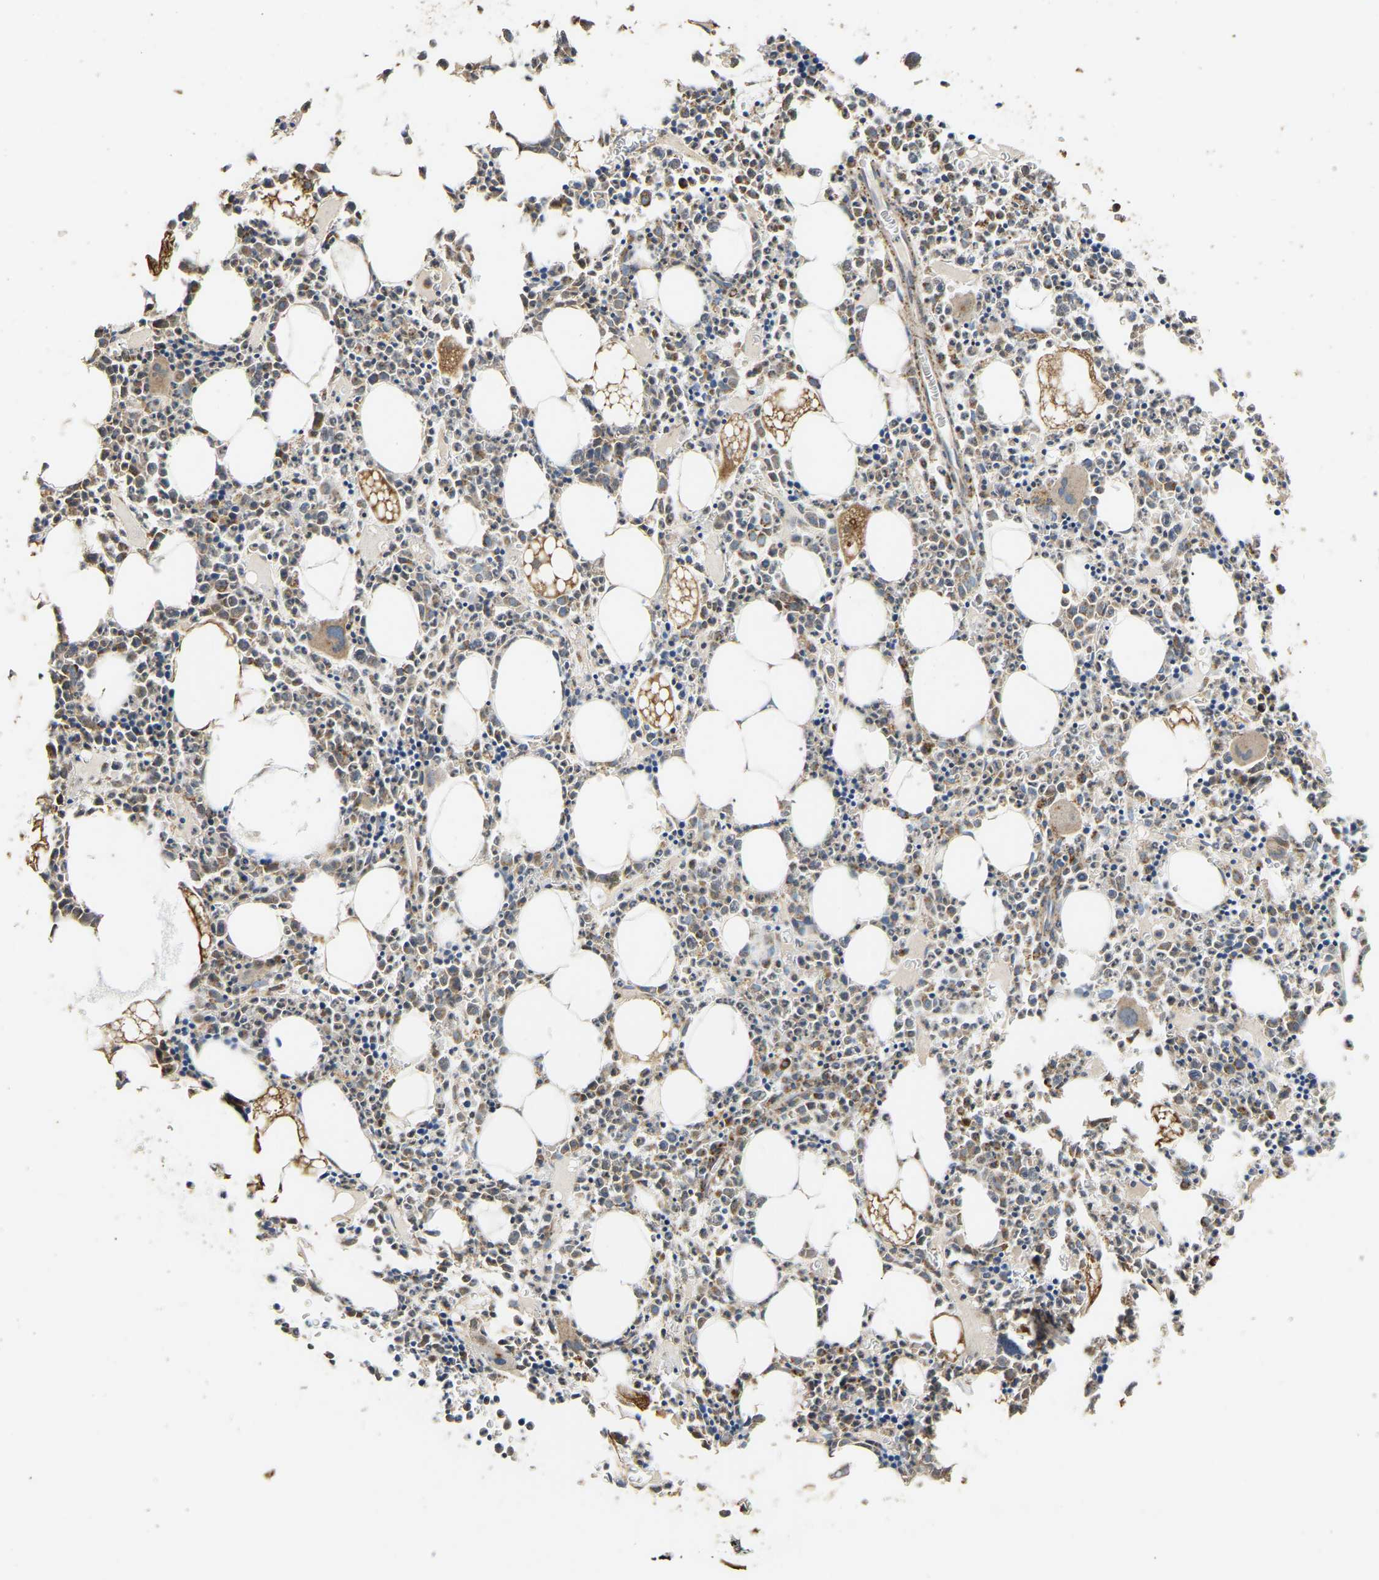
{"staining": {"intensity": "strong", "quantity": "25%-75%", "location": "cytoplasmic/membranous"}, "tissue": "bone marrow", "cell_type": "Hematopoietic cells", "image_type": "normal", "snomed": [{"axis": "morphology", "description": "Normal tissue, NOS"}, {"axis": "morphology", "description": "Inflammation, NOS"}, {"axis": "topography", "description": "Bone marrow"}], "caption": "Hematopoietic cells demonstrate high levels of strong cytoplasmic/membranous staining in approximately 25%-75% of cells in normal bone marrow.", "gene": "TUFM", "patient": {"sex": "female", "age": 40}}